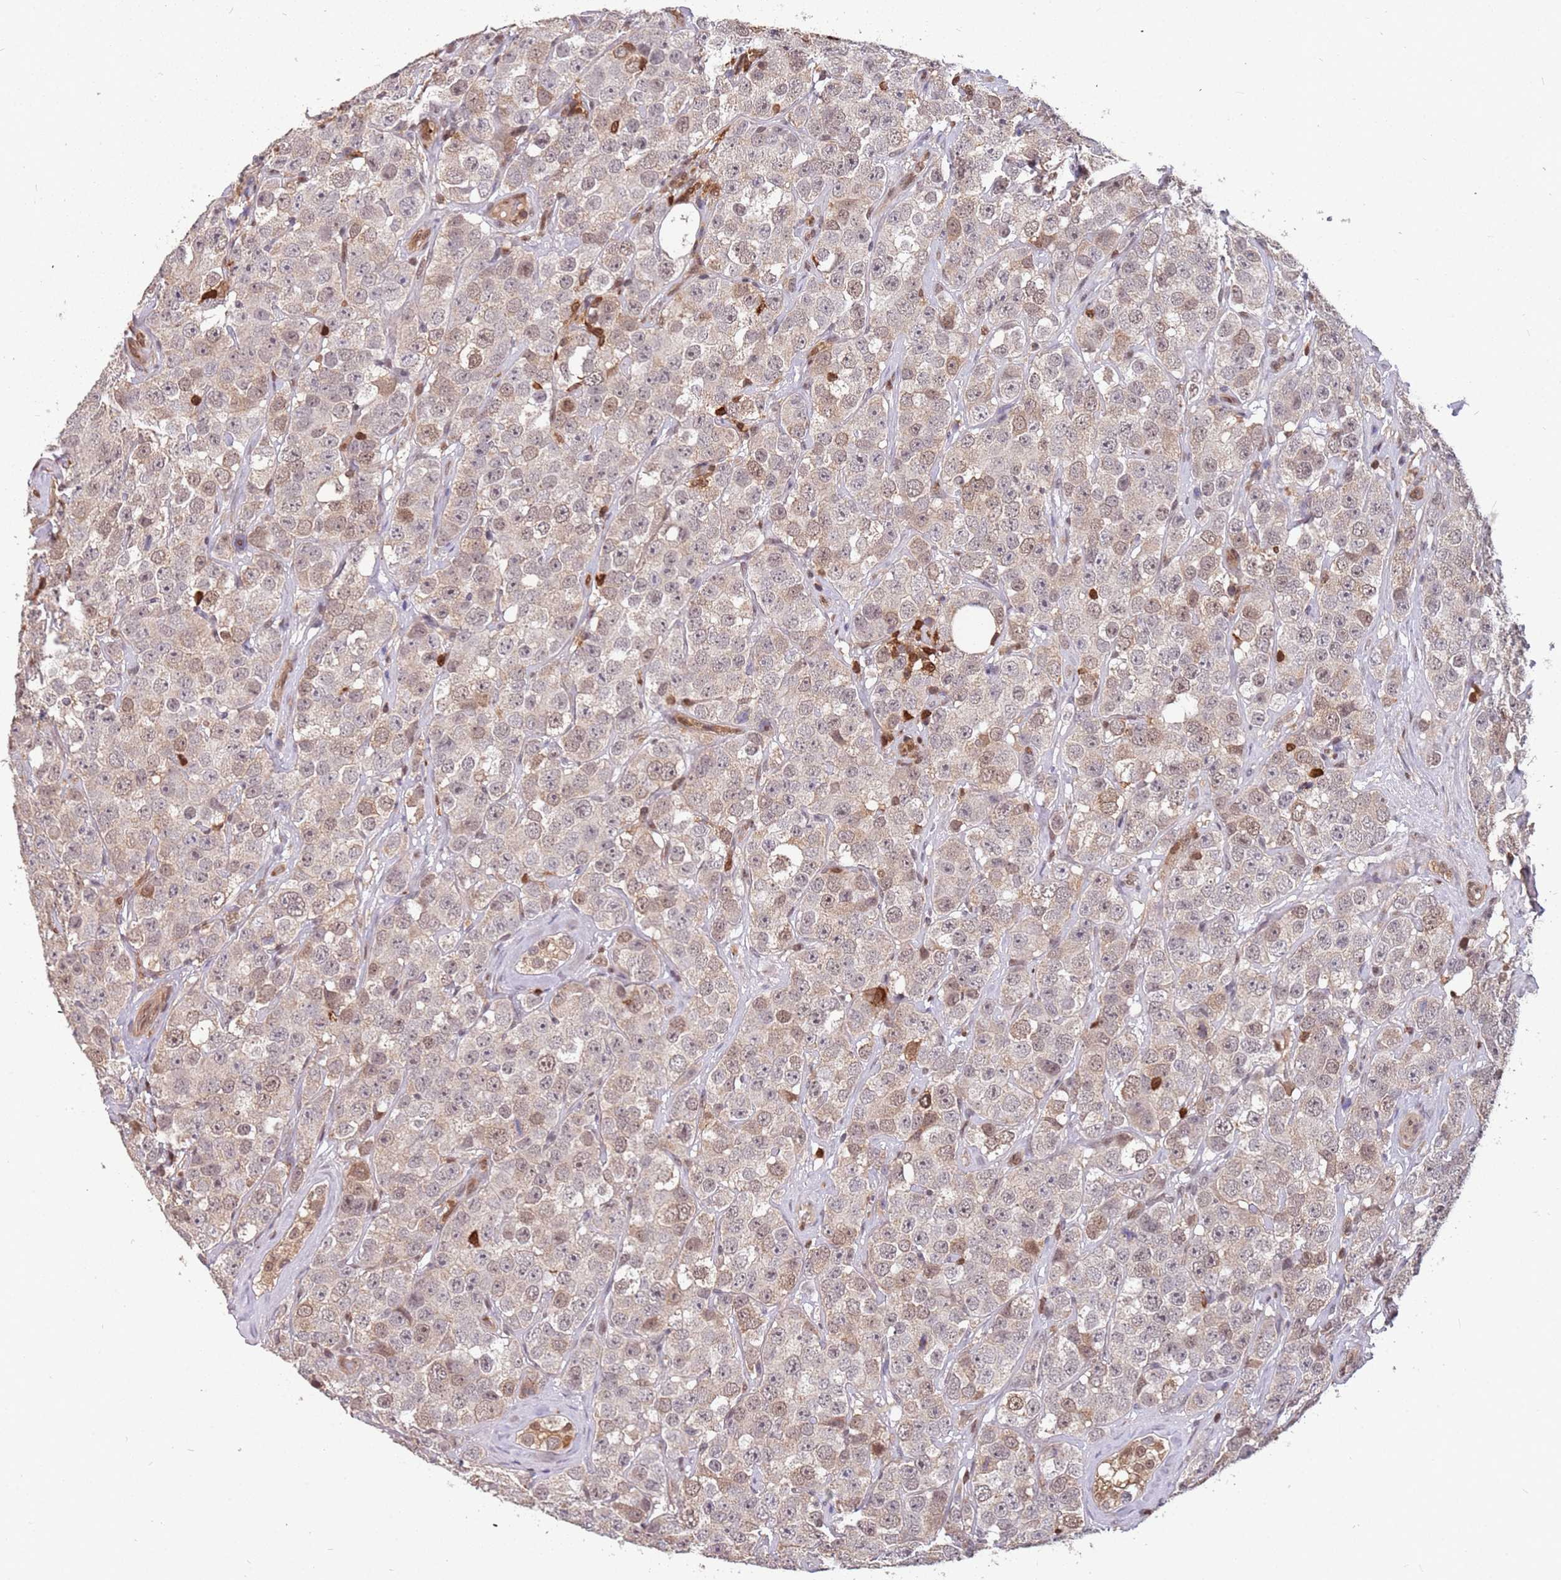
{"staining": {"intensity": "weak", "quantity": "25%-75%", "location": "nuclear"}, "tissue": "testis cancer", "cell_type": "Tumor cells", "image_type": "cancer", "snomed": [{"axis": "morphology", "description": "Seminoma, NOS"}, {"axis": "topography", "description": "Testis"}], "caption": "A low amount of weak nuclear expression is identified in approximately 25%-75% of tumor cells in testis cancer tissue. (DAB IHC with brightfield microscopy, high magnification).", "gene": "GBP2", "patient": {"sex": "male", "age": 28}}